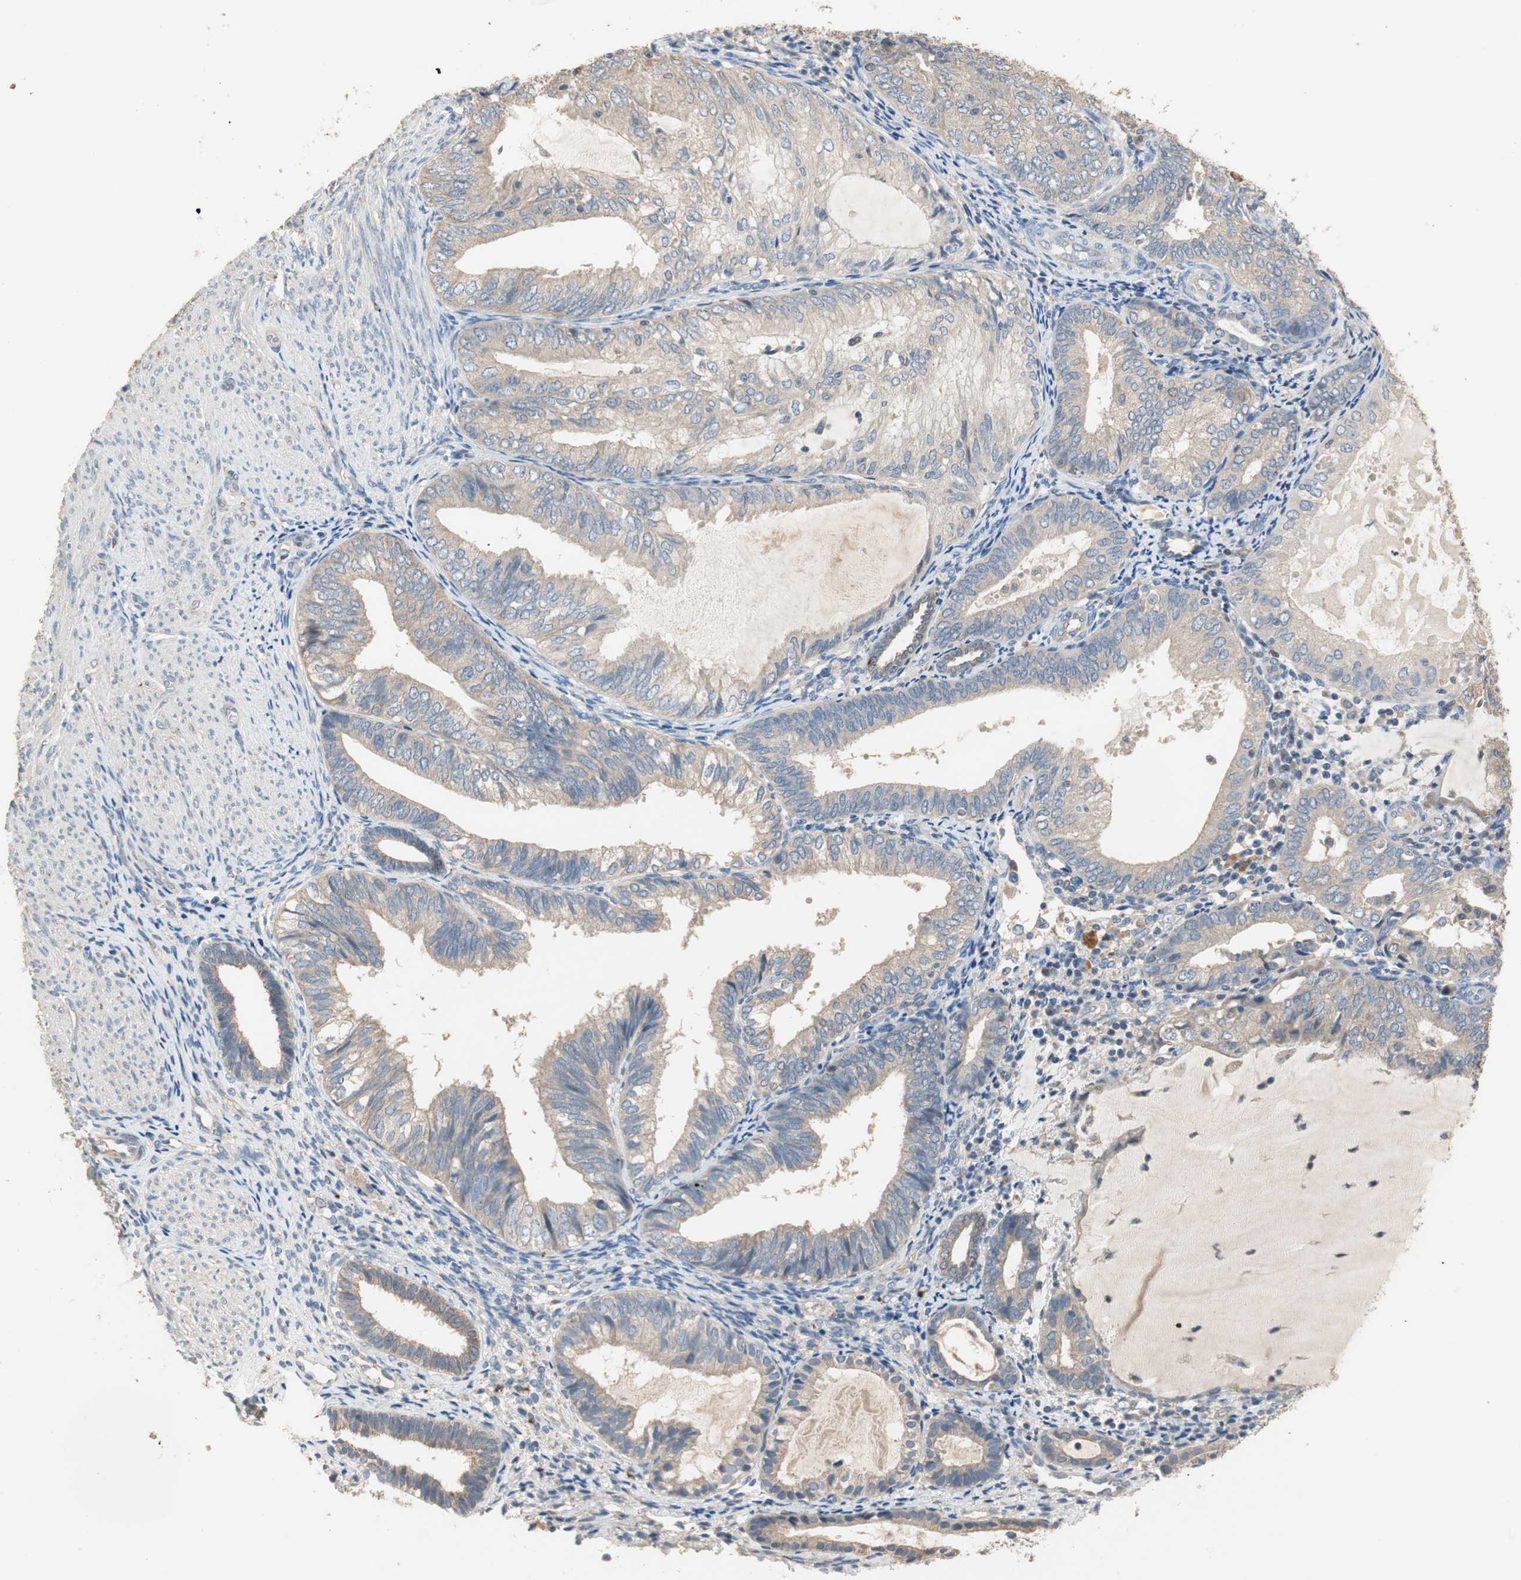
{"staining": {"intensity": "weak", "quantity": "25%-75%", "location": "cytoplasmic/membranous"}, "tissue": "endometrial cancer", "cell_type": "Tumor cells", "image_type": "cancer", "snomed": [{"axis": "morphology", "description": "Adenocarcinoma, NOS"}, {"axis": "topography", "description": "Endometrium"}], "caption": "Weak cytoplasmic/membranous protein positivity is appreciated in approximately 25%-75% of tumor cells in endometrial adenocarcinoma.", "gene": "ADAP1", "patient": {"sex": "female", "age": 81}}